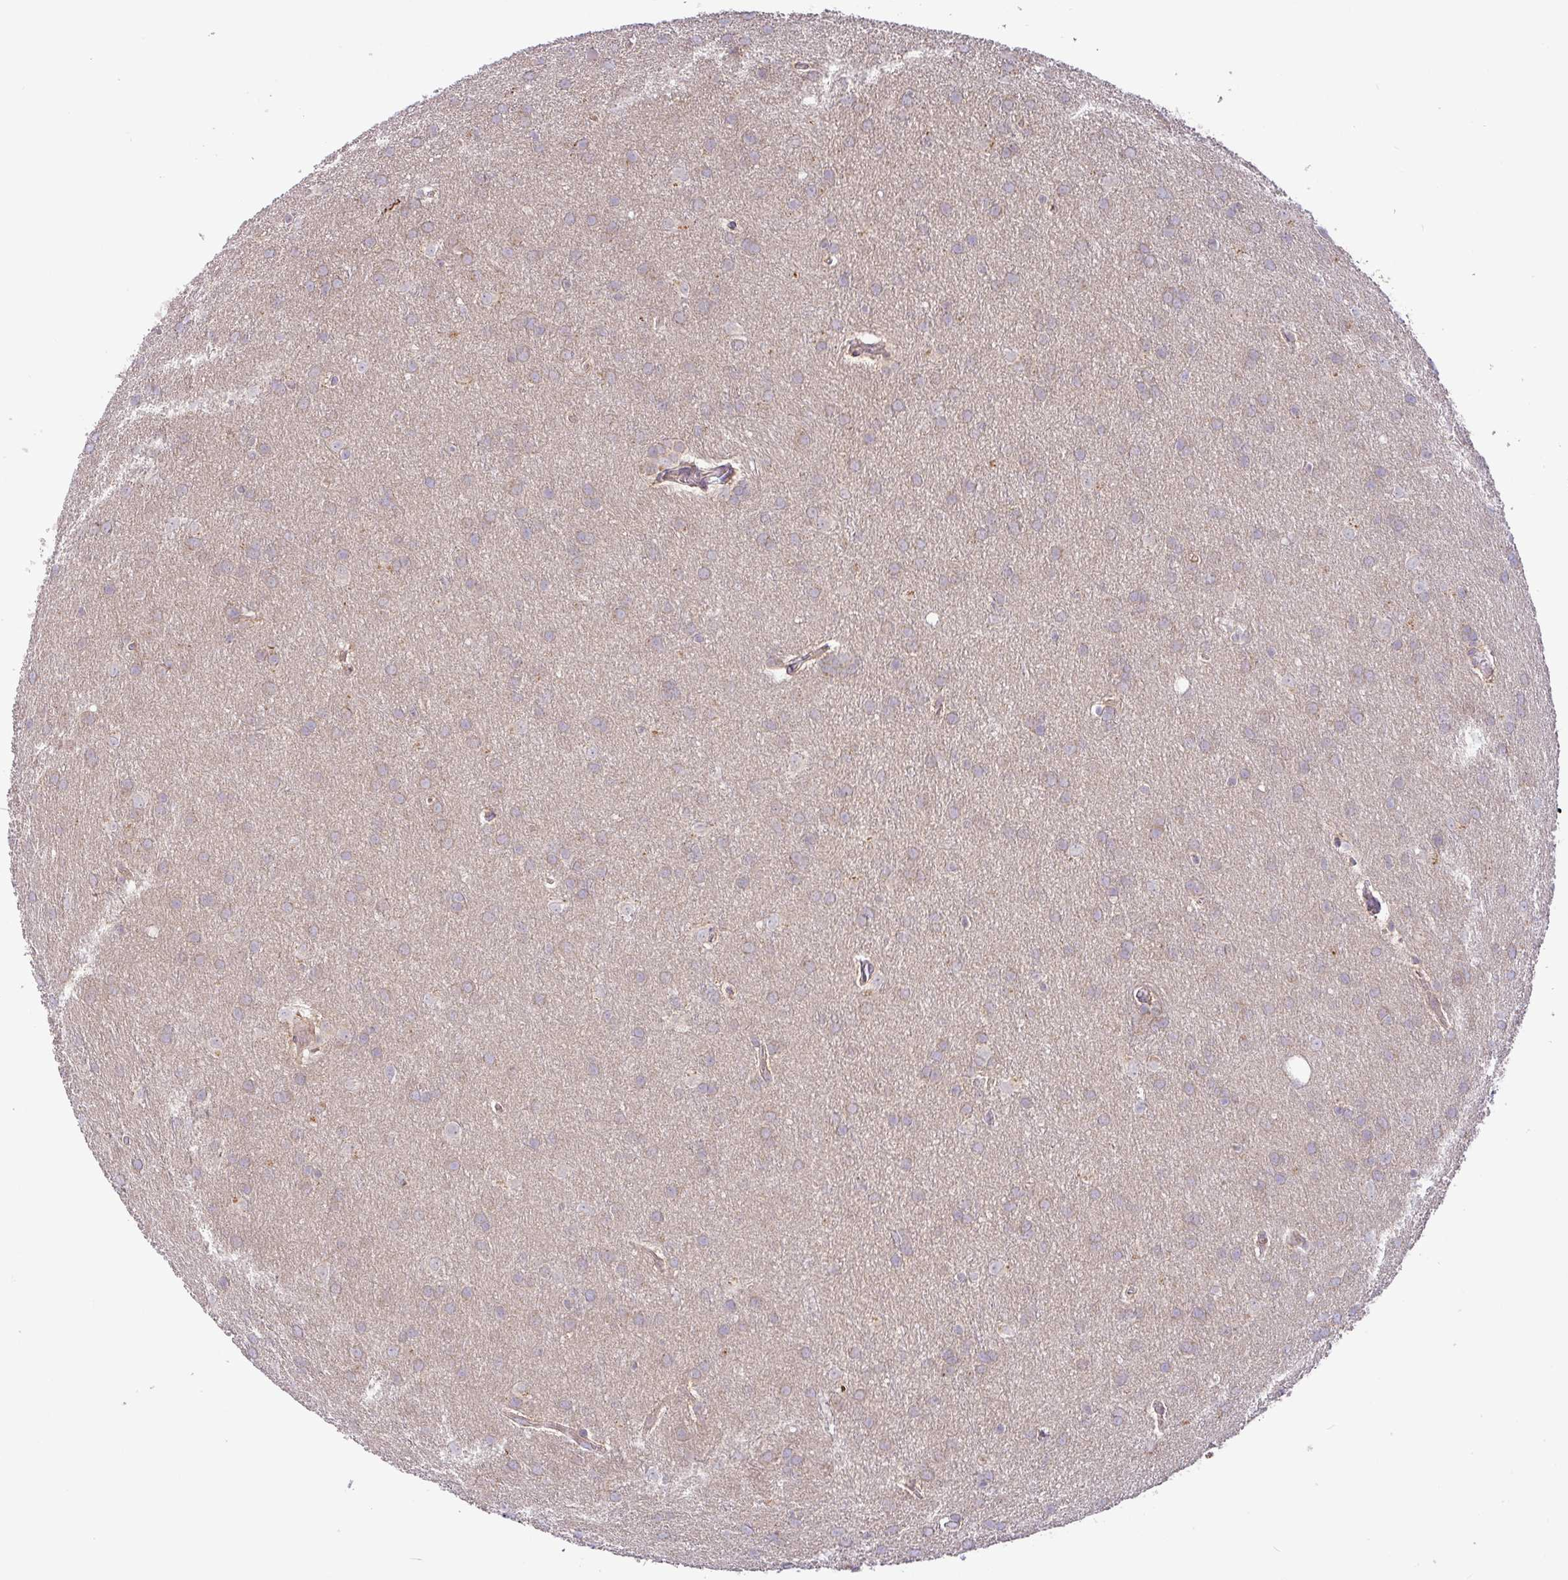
{"staining": {"intensity": "negative", "quantity": "none", "location": "none"}, "tissue": "glioma", "cell_type": "Tumor cells", "image_type": "cancer", "snomed": [{"axis": "morphology", "description": "Glioma, malignant, Low grade"}, {"axis": "topography", "description": "Brain"}], "caption": "Immunohistochemical staining of glioma shows no significant expression in tumor cells.", "gene": "GALNT12", "patient": {"sex": "female", "age": 32}}